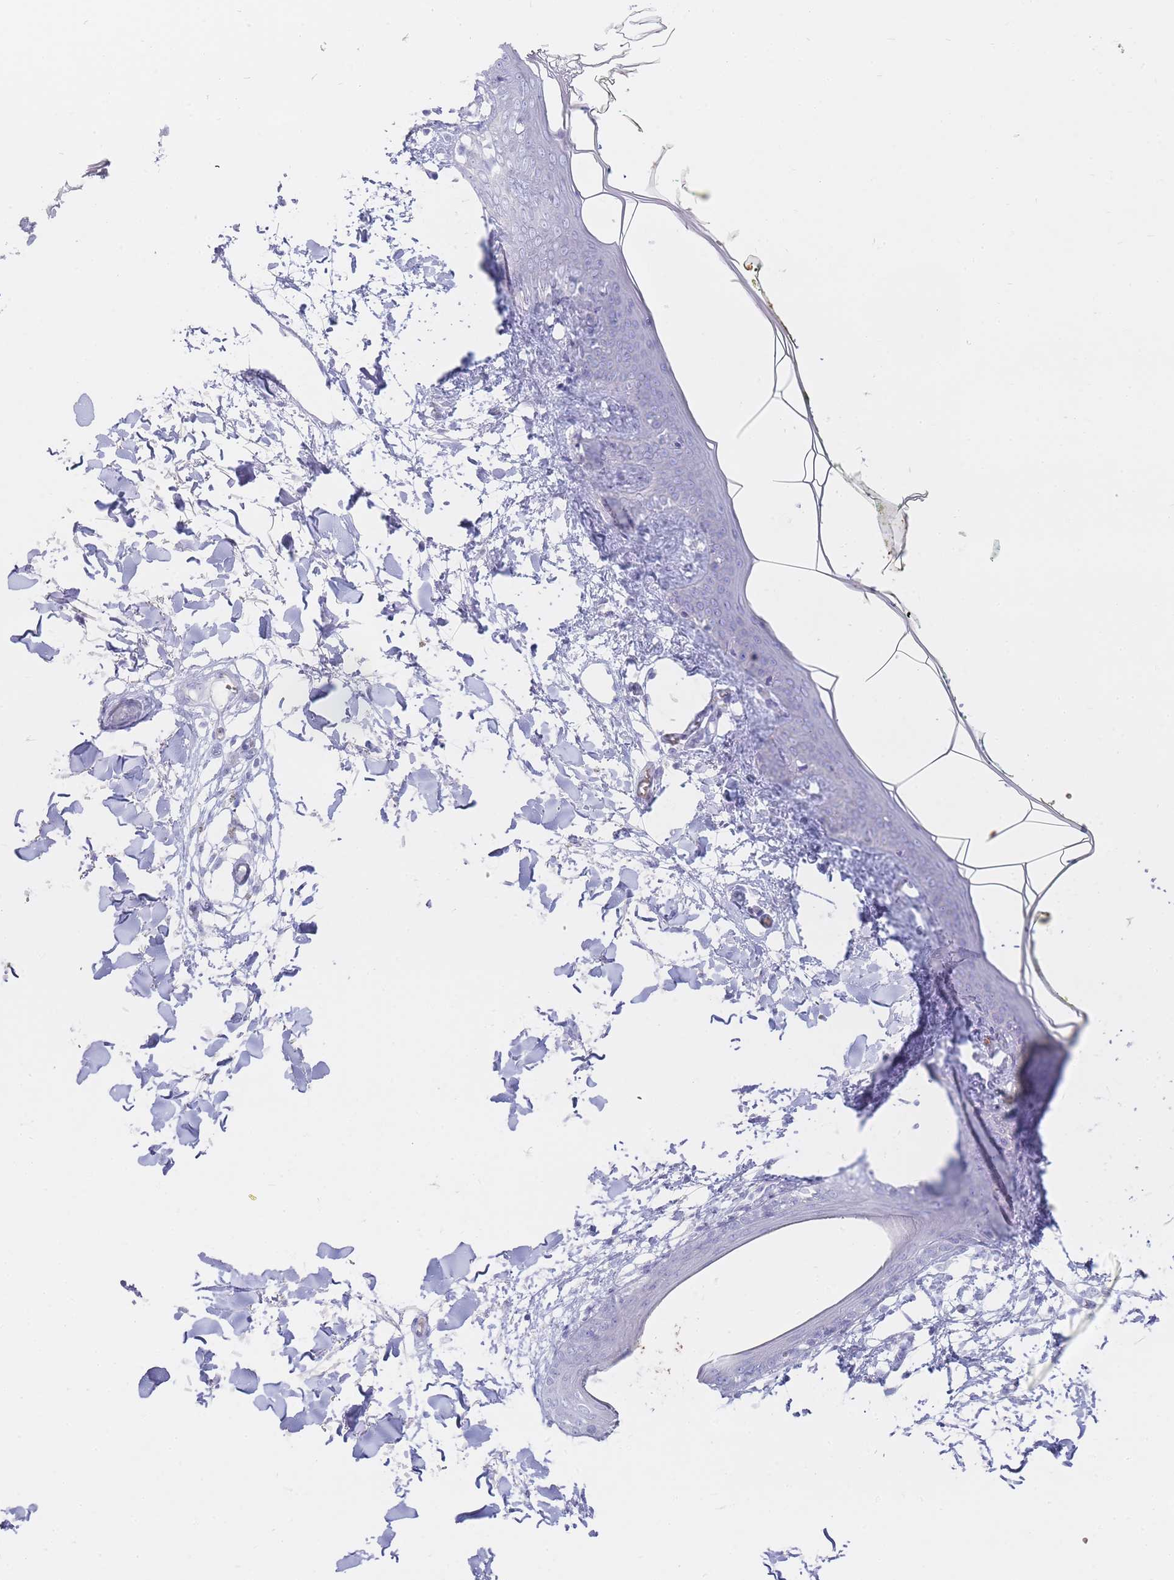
{"staining": {"intensity": "negative", "quantity": "none", "location": "none"}, "tissue": "skin", "cell_type": "Fibroblasts", "image_type": "normal", "snomed": [{"axis": "morphology", "description": "Normal tissue, NOS"}, {"axis": "topography", "description": "Skin"}], "caption": "Skin stained for a protein using immunohistochemistry (IHC) demonstrates no expression fibroblasts.", "gene": "ENSG00000284931", "patient": {"sex": "female", "age": 34}}